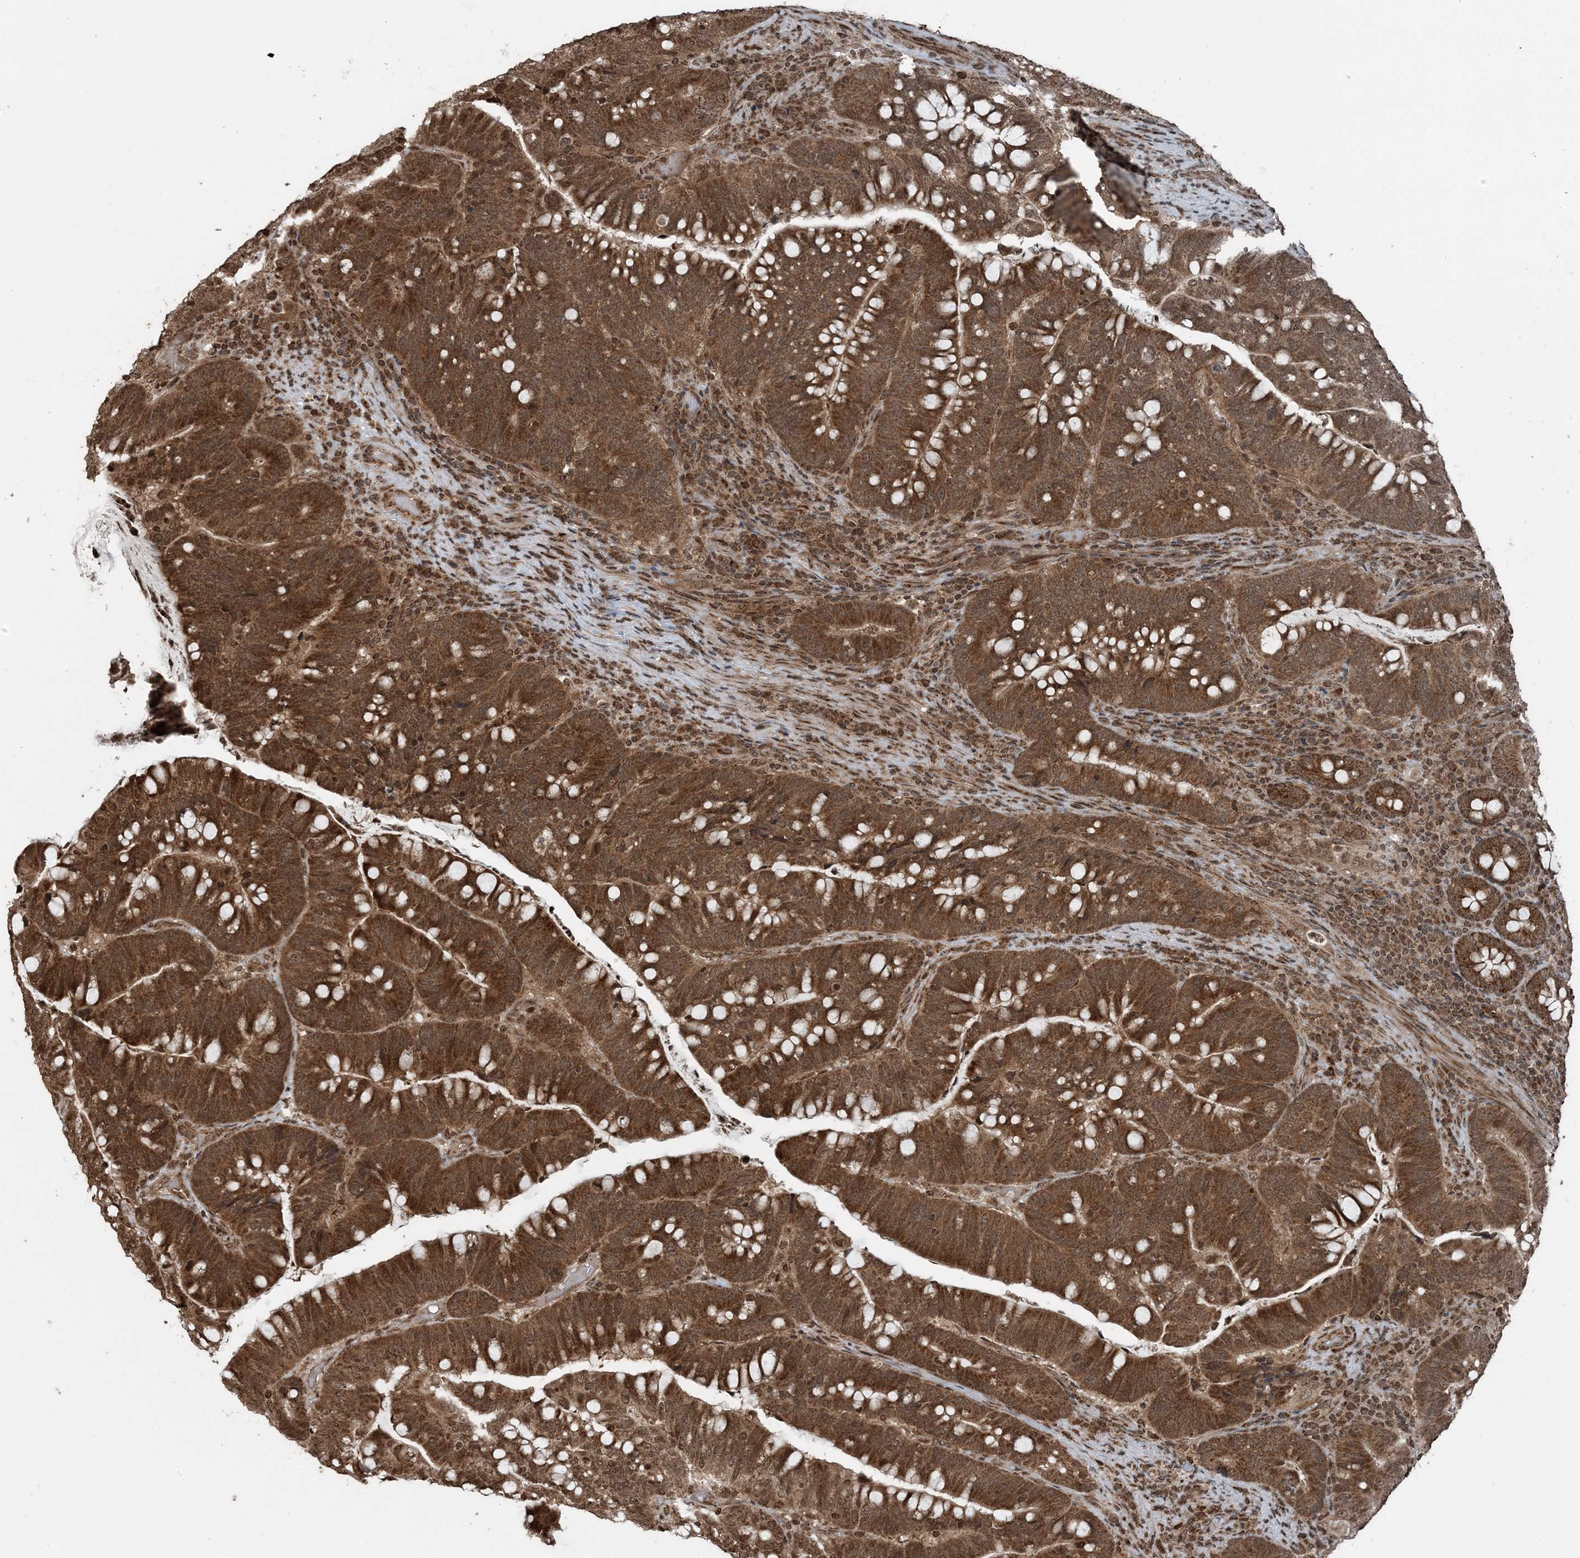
{"staining": {"intensity": "moderate", "quantity": ">75%", "location": "cytoplasmic/membranous,nuclear"}, "tissue": "colorectal cancer", "cell_type": "Tumor cells", "image_type": "cancer", "snomed": [{"axis": "morphology", "description": "Adenocarcinoma, NOS"}, {"axis": "topography", "description": "Colon"}], "caption": "Moderate cytoplasmic/membranous and nuclear positivity is seen in about >75% of tumor cells in adenocarcinoma (colorectal).", "gene": "ZFAND2B", "patient": {"sex": "female", "age": 66}}